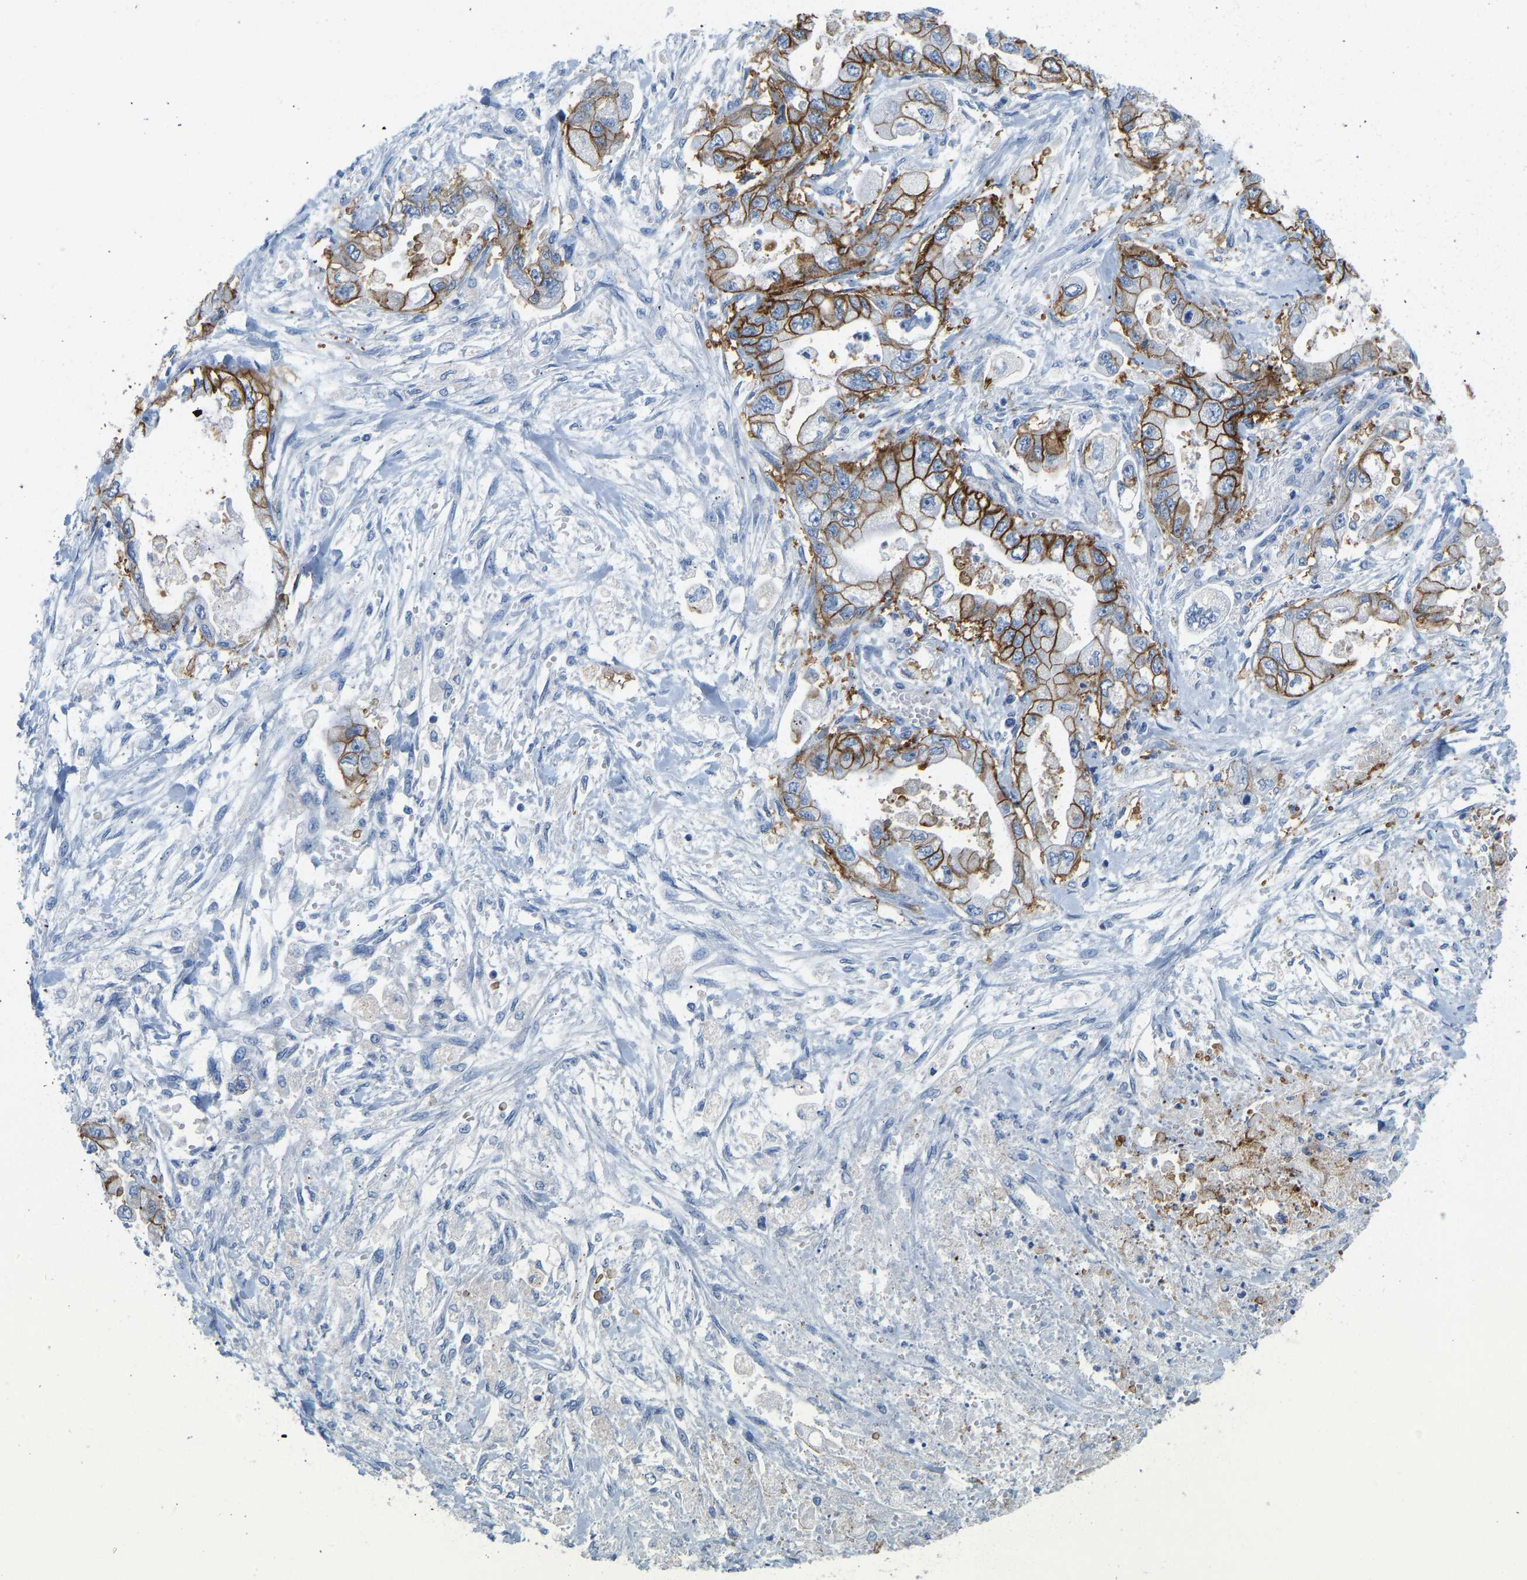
{"staining": {"intensity": "strong", "quantity": ">75%", "location": "cytoplasmic/membranous"}, "tissue": "stomach cancer", "cell_type": "Tumor cells", "image_type": "cancer", "snomed": [{"axis": "morphology", "description": "Normal tissue, NOS"}, {"axis": "morphology", "description": "Adenocarcinoma, NOS"}, {"axis": "topography", "description": "Stomach"}], "caption": "High-magnification brightfield microscopy of stomach cancer (adenocarcinoma) stained with DAB (3,3'-diaminobenzidine) (brown) and counterstained with hematoxylin (blue). tumor cells exhibit strong cytoplasmic/membranous expression is identified in about>75% of cells. The staining was performed using DAB (3,3'-diaminobenzidine), with brown indicating positive protein expression. Nuclei are stained blue with hematoxylin.", "gene": "ATP1A1", "patient": {"sex": "male", "age": 62}}